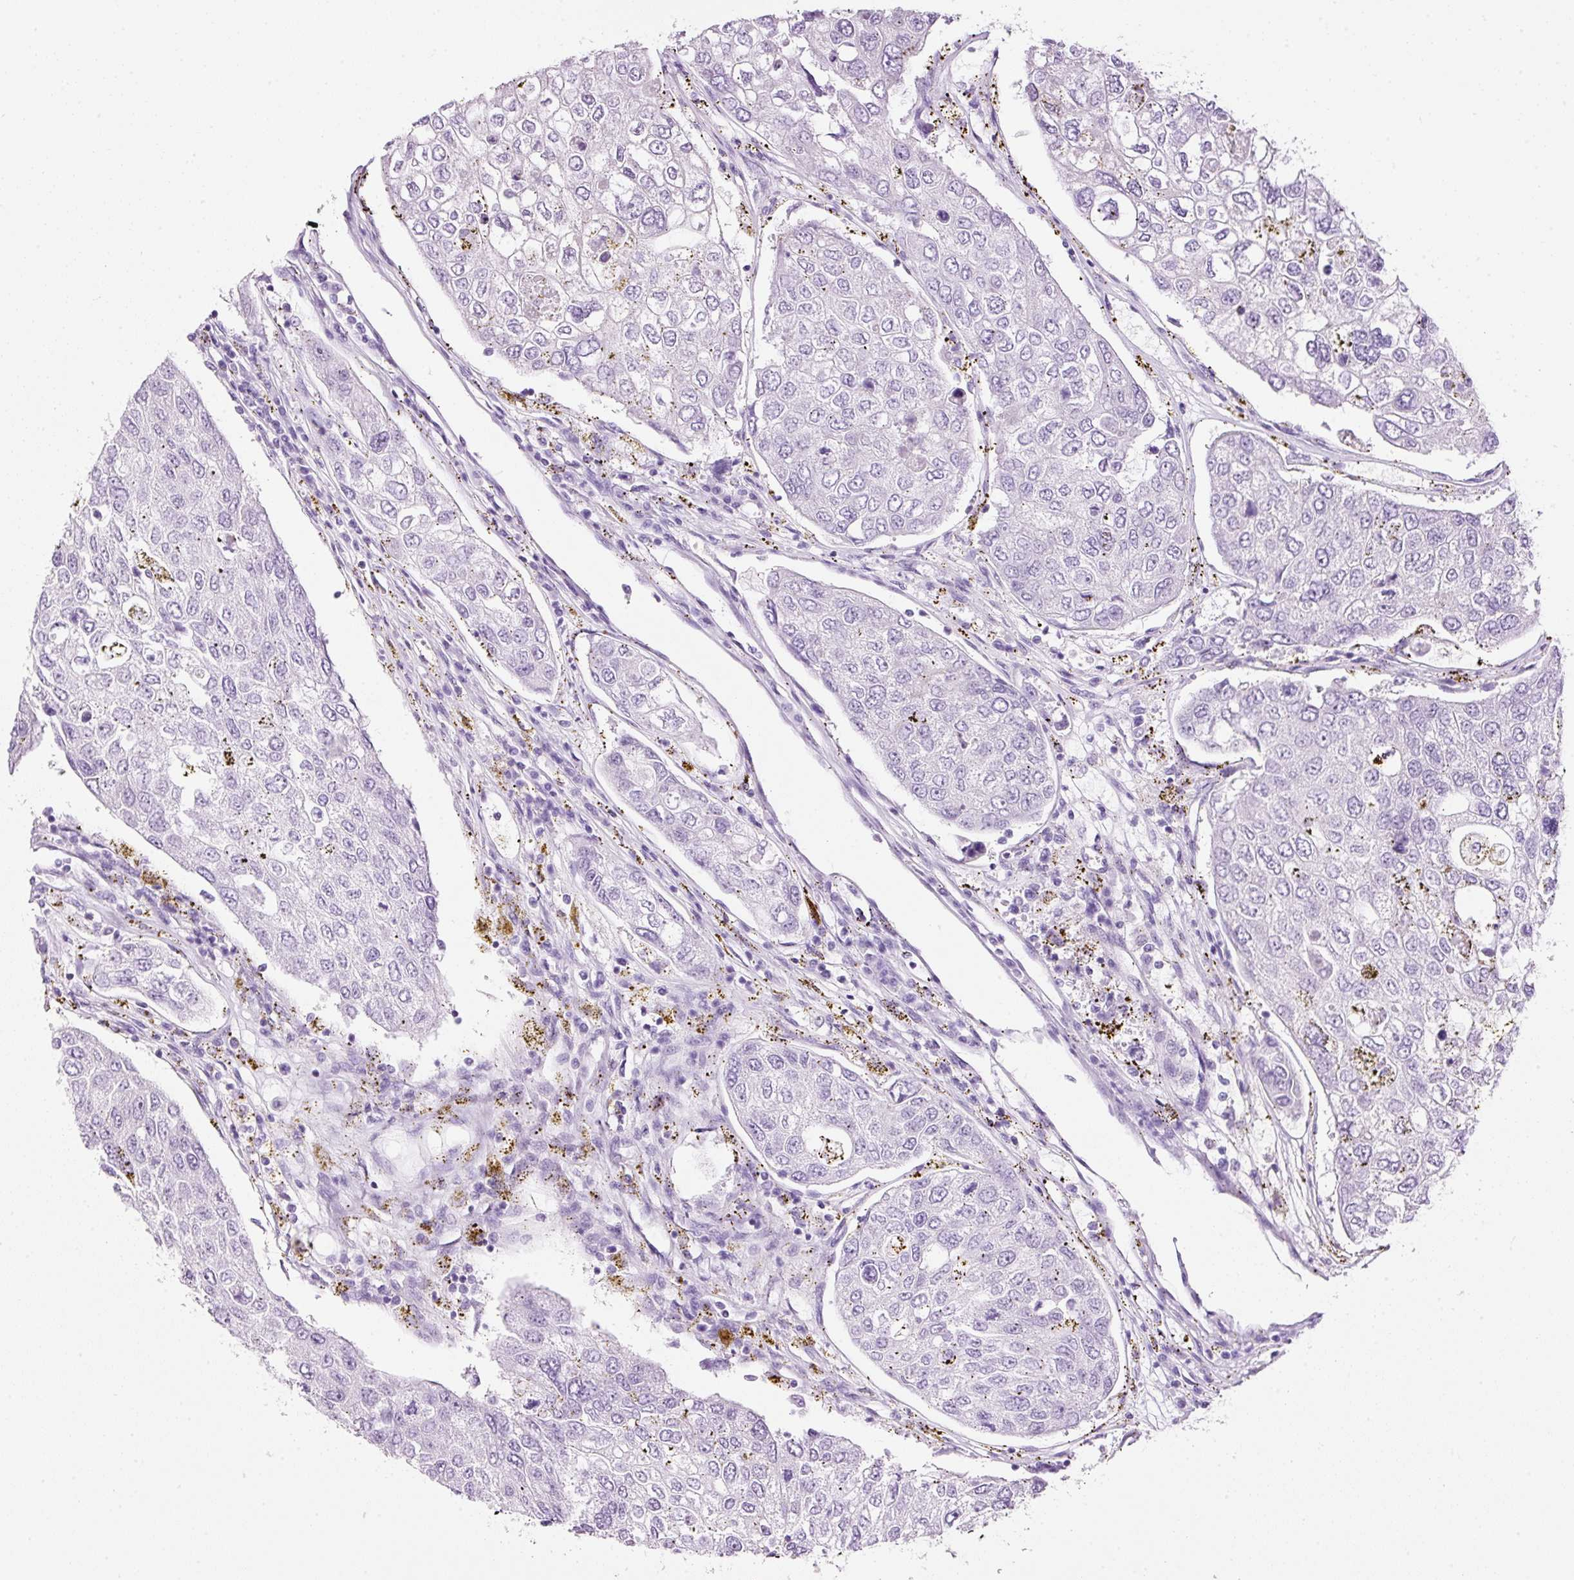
{"staining": {"intensity": "negative", "quantity": "none", "location": "none"}, "tissue": "urothelial cancer", "cell_type": "Tumor cells", "image_type": "cancer", "snomed": [{"axis": "morphology", "description": "Urothelial carcinoma, High grade"}, {"axis": "topography", "description": "Lymph node"}, {"axis": "topography", "description": "Urinary bladder"}], "caption": "High-grade urothelial carcinoma was stained to show a protein in brown. There is no significant positivity in tumor cells. The staining was performed using DAB (3,3'-diaminobenzidine) to visualize the protein expression in brown, while the nuclei were stained in blue with hematoxylin (Magnification: 20x).", "gene": "BSND", "patient": {"sex": "male", "age": 51}}